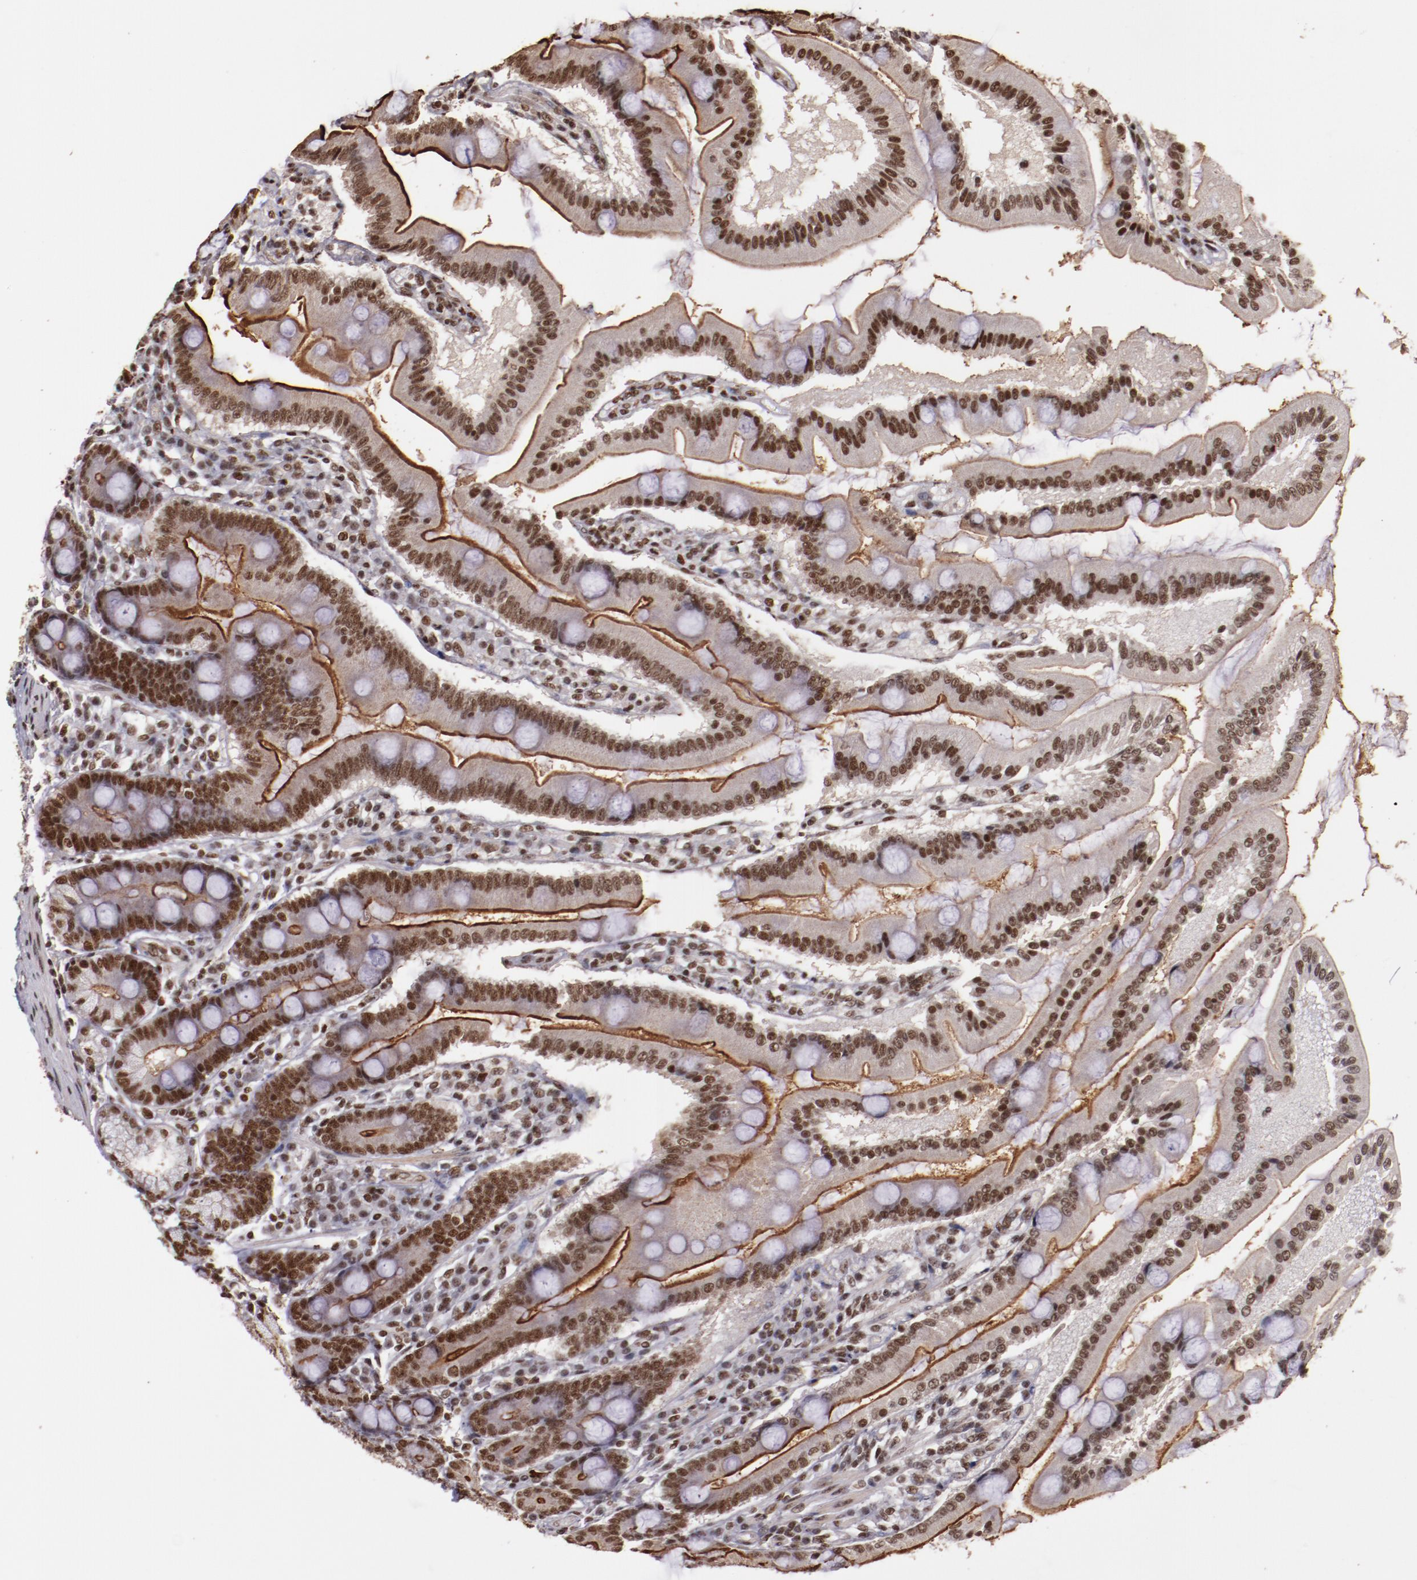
{"staining": {"intensity": "strong", "quantity": ">75%", "location": "nuclear"}, "tissue": "duodenum", "cell_type": "Glandular cells", "image_type": "normal", "snomed": [{"axis": "morphology", "description": "Normal tissue, NOS"}, {"axis": "topography", "description": "Duodenum"}], "caption": "A brown stain labels strong nuclear expression of a protein in glandular cells of unremarkable human duodenum.", "gene": "STAG2", "patient": {"sex": "female", "age": 64}}